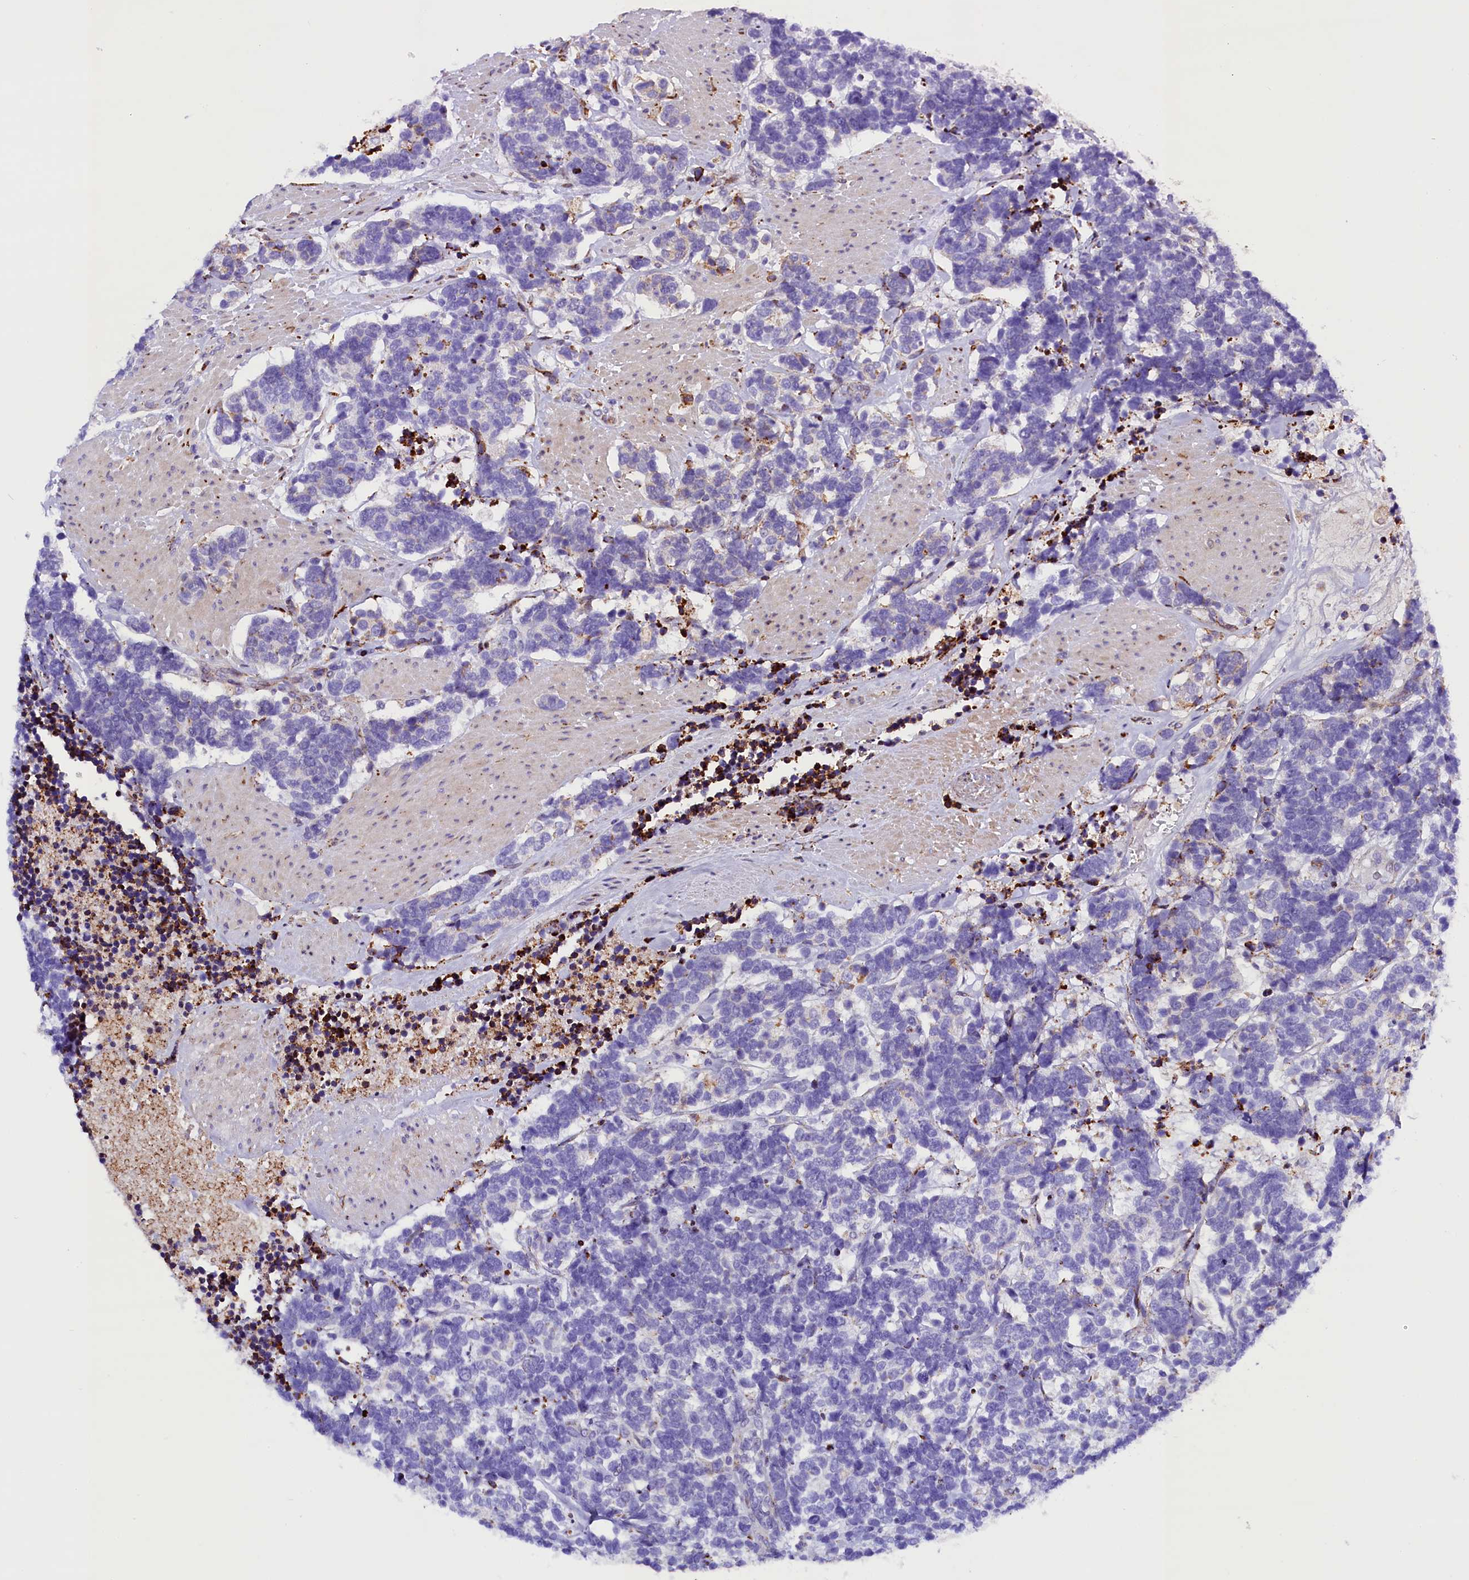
{"staining": {"intensity": "negative", "quantity": "none", "location": "none"}, "tissue": "carcinoid", "cell_type": "Tumor cells", "image_type": "cancer", "snomed": [{"axis": "morphology", "description": "Carcinoma, NOS"}, {"axis": "morphology", "description": "Carcinoid, malignant, NOS"}, {"axis": "topography", "description": "Urinary bladder"}], "caption": "High power microscopy micrograph of an immunohistochemistry (IHC) image of malignant carcinoid, revealing no significant expression in tumor cells.", "gene": "CMTR2", "patient": {"sex": "male", "age": 57}}